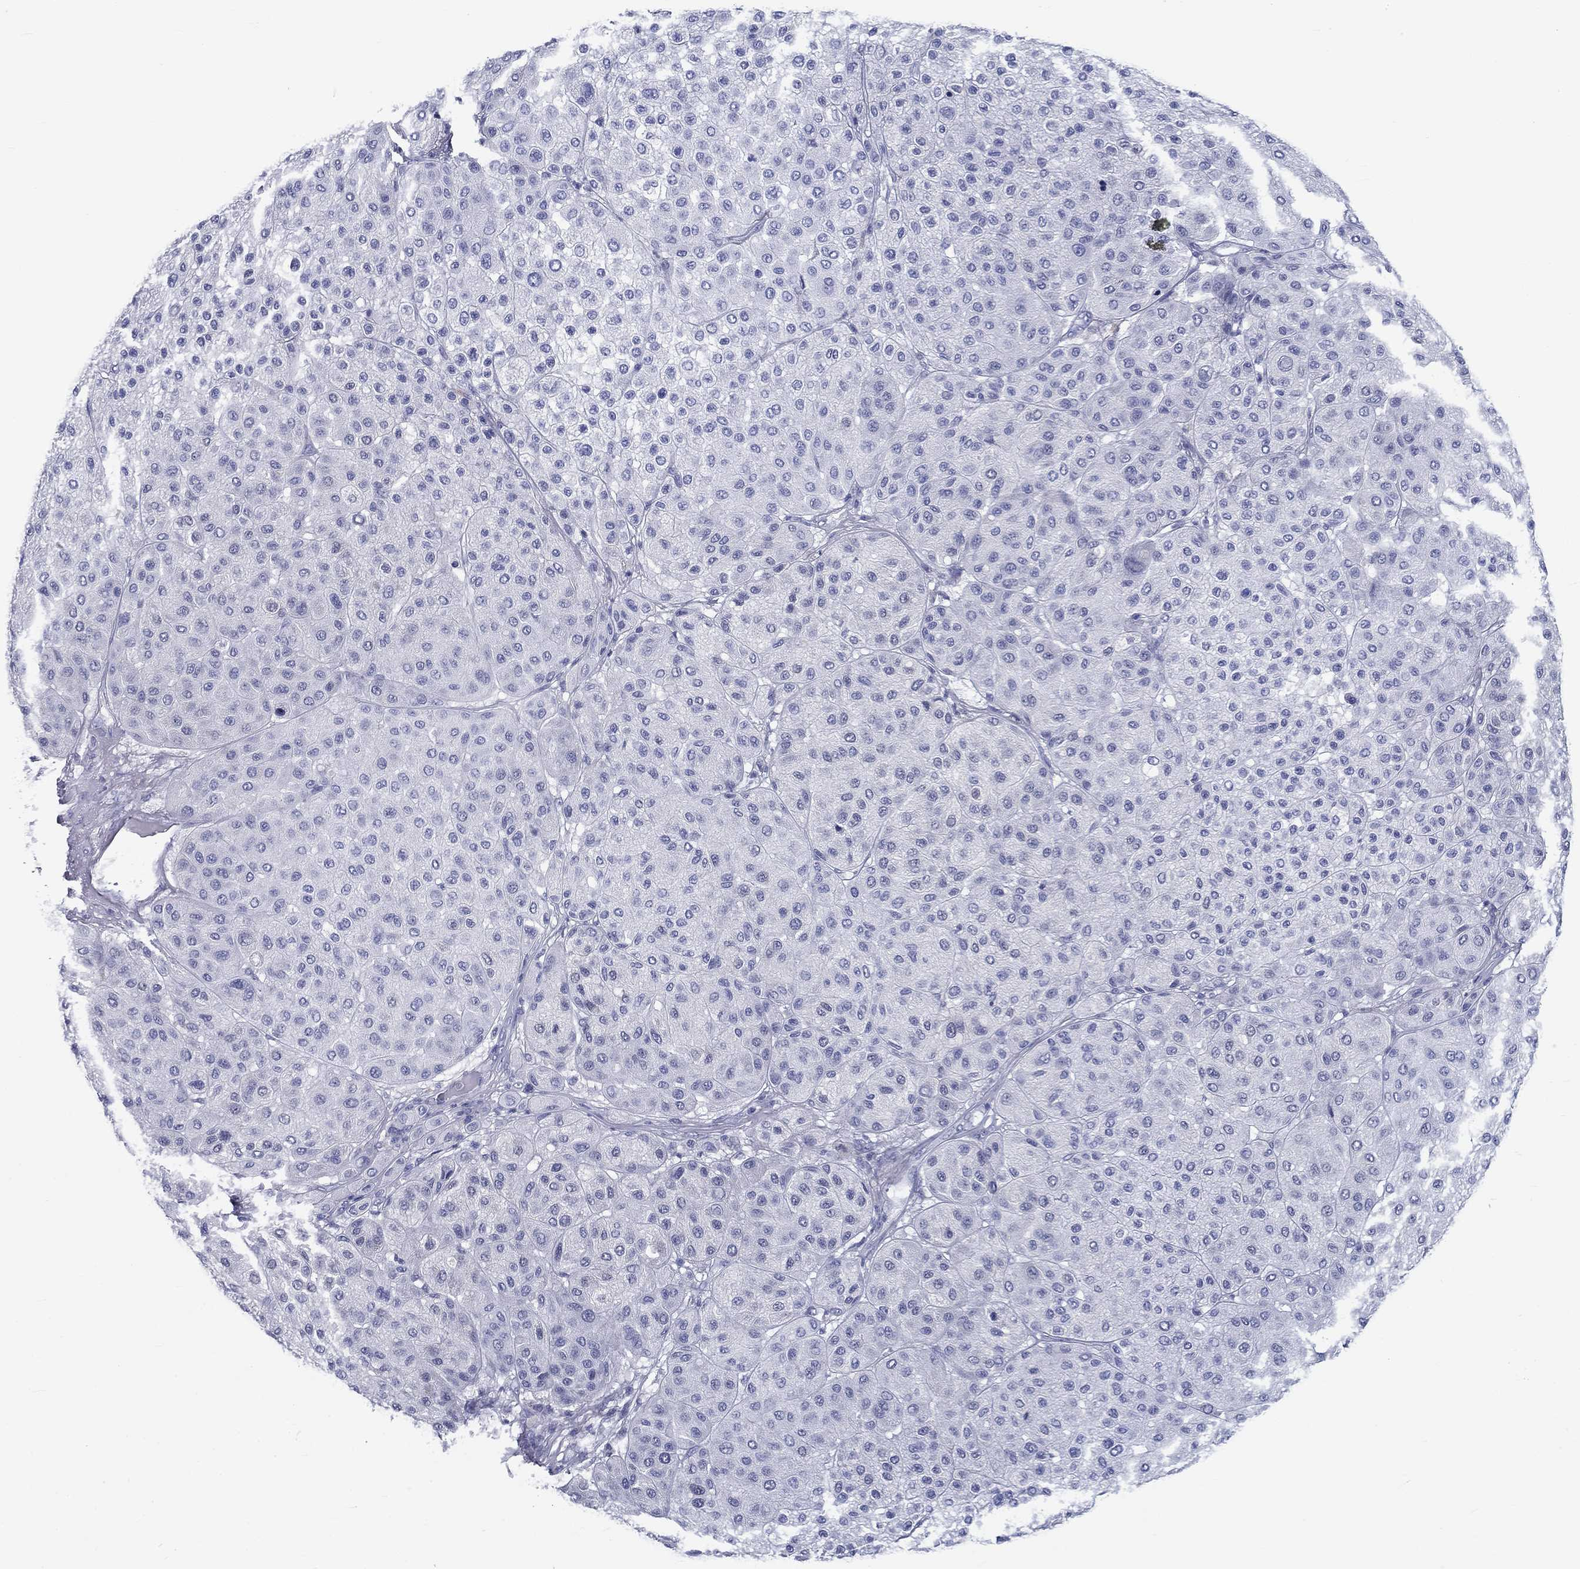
{"staining": {"intensity": "negative", "quantity": "none", "location": "none"}, "tissue": "melanoma", "cell_type": "Tumor cells", "image_type": "cancer", "snomed": [{"axis": "morphology", "description": "Malignant melanoma, Metastatic site"}, {"axis": "topography", "description": "Smooth muscle"}], "caption": "Tumor cells are negative for protein expression in human malignant melanoma (metastatic site).", "gene": "CD40LG", "patient": {"sex": "male", "age": 41}}